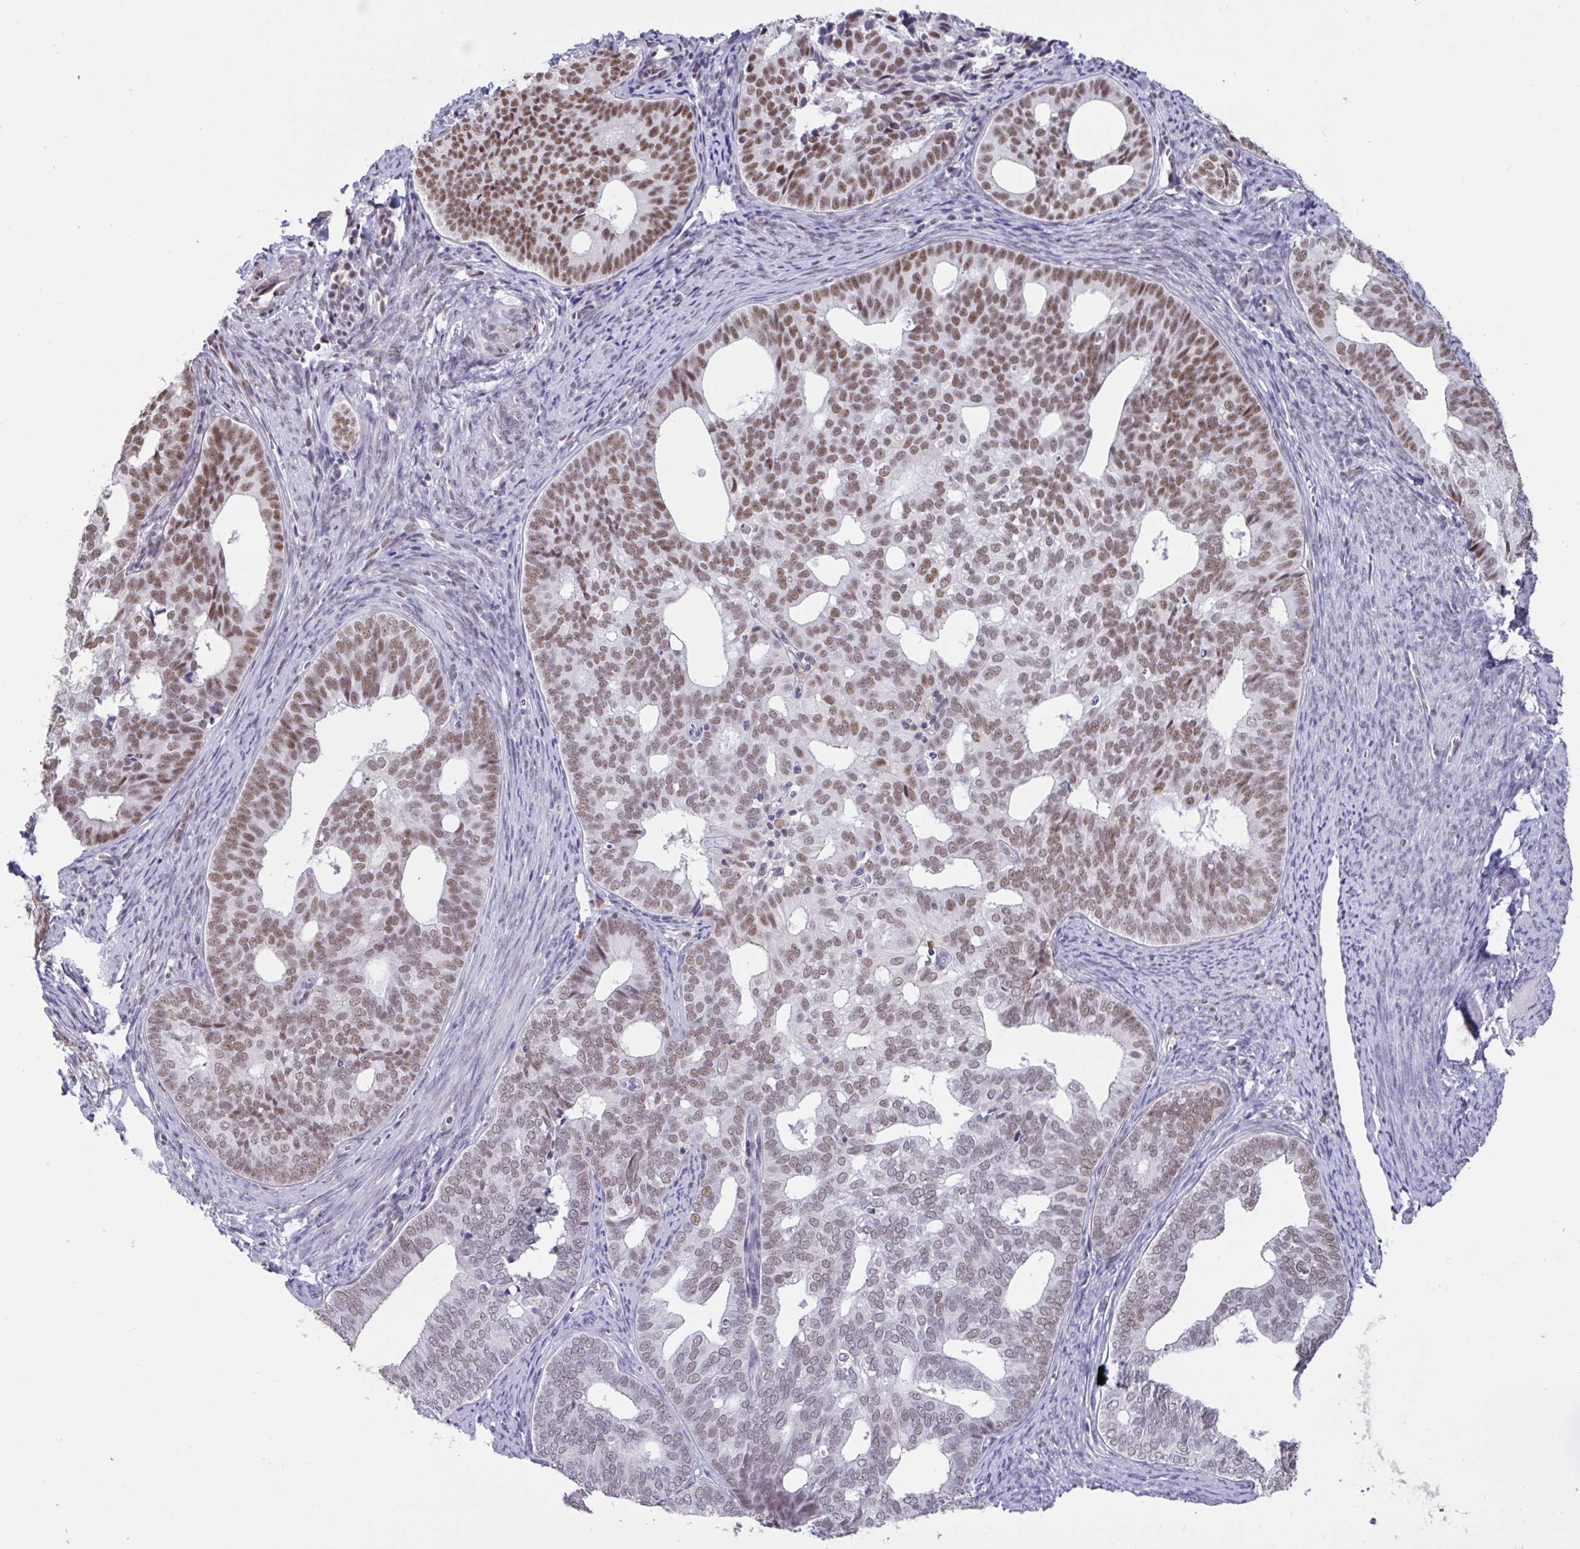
{"staining": {"intensity": "moderate", "quantity": "25%-75%", "location": "nuclear"}, "tissue": "endometrial cancer", "cell_type": "Tumor cells", "image_type": "cancer", "snomed": [{"axis": "morphology", "description": "Adenocarcinoma, NOS"}, {"axis": "topography", "description": "Endometrium"}], "caption": "Immunohistochemical staining of human endometrial cancer (adenocarcinoma) shows medium levels of moderate nuclear staining in approximately 25%-75% of tumor cells.", "gene": "DDX39A", "patient": {"sex": "female", "age": 75}}